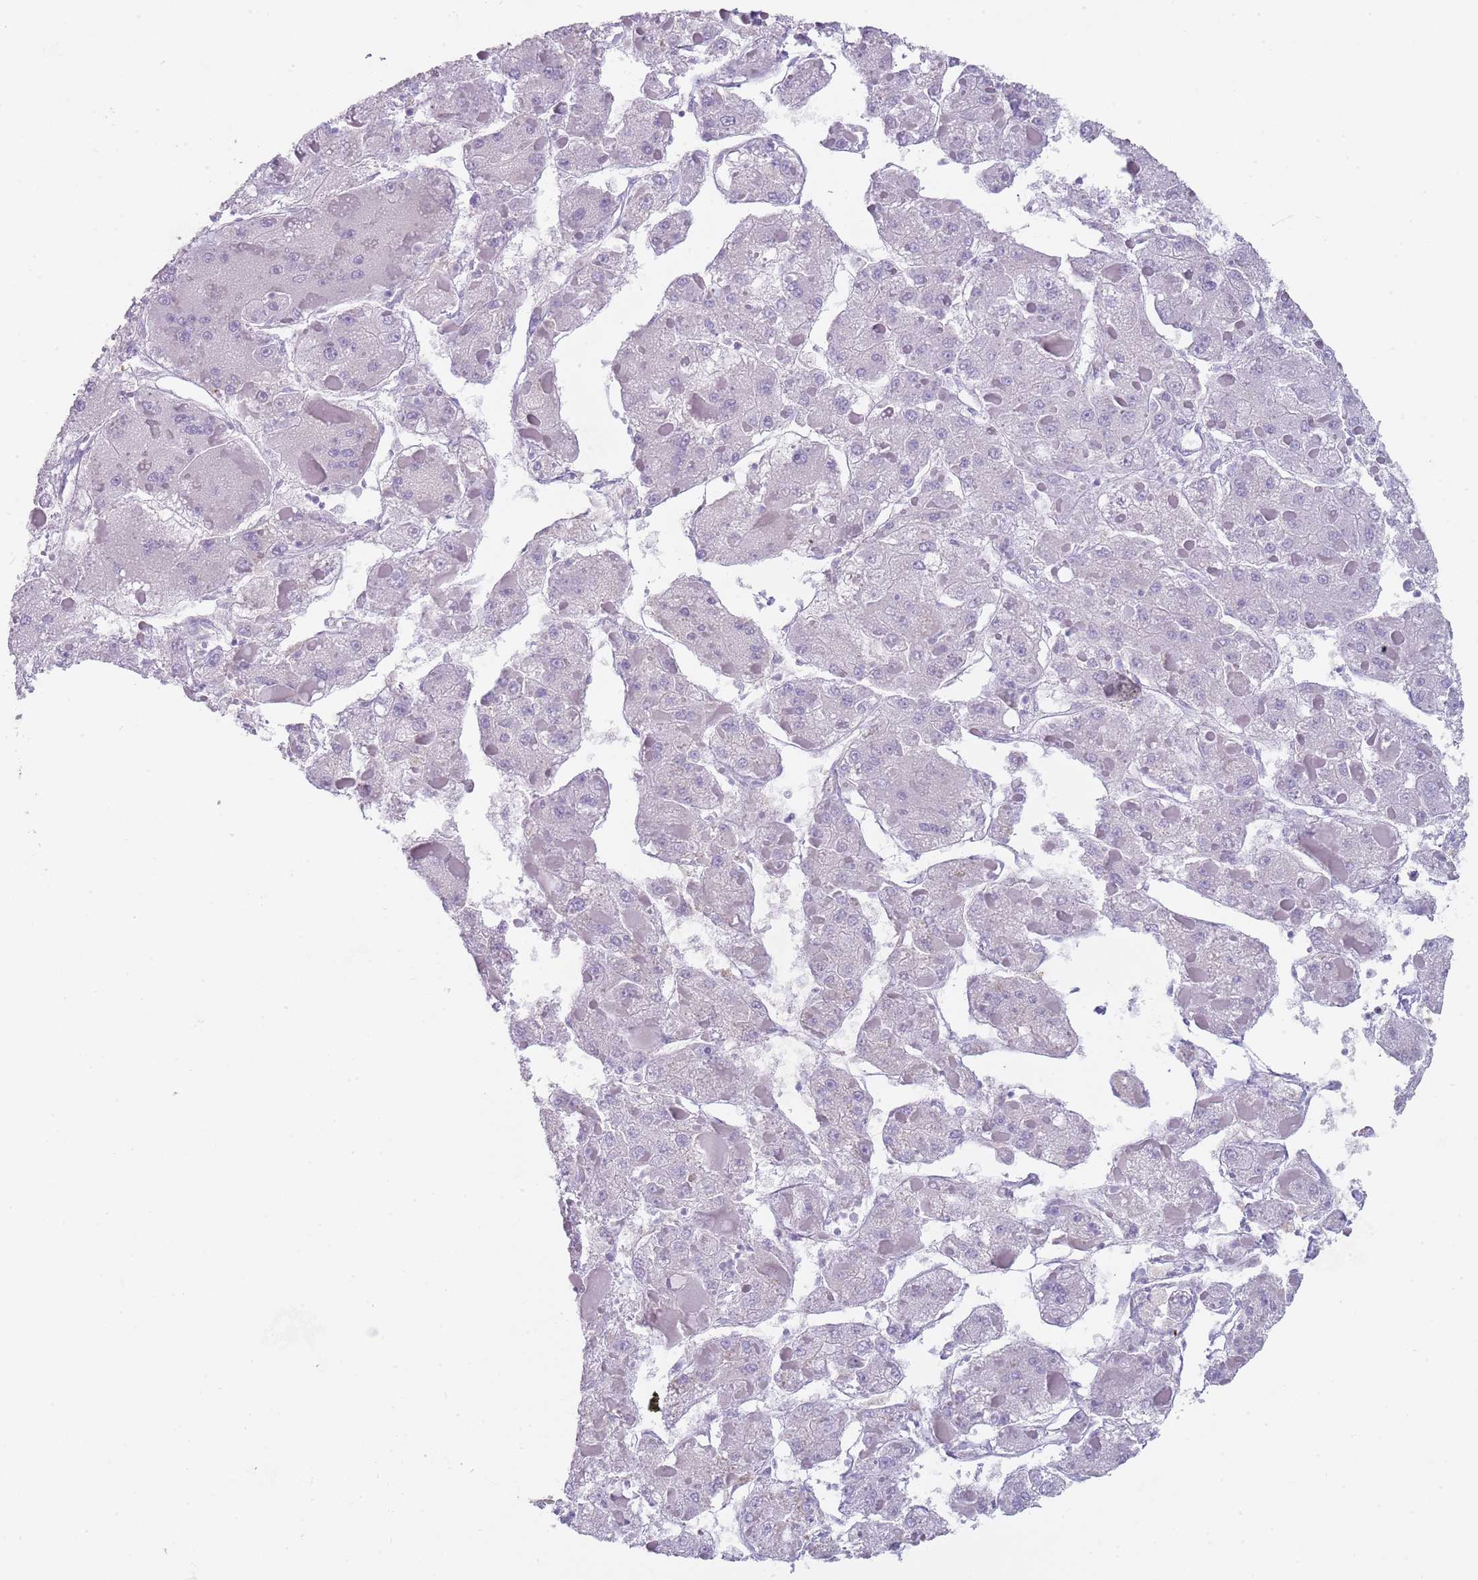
{"staining": {"intensity": "negative", "quantity": "none", "location": "none"}, "tissue": "liver cancer", "cell_type": "Tumor cells", "image_type": "cancer", "snomed": [{"axis": "morphology", "description": "Carcinoma, Hepatocellular, NOS"}, {"axis": "topography", "description": "Liver"}], "caption": "Protein analysis of liver cancer (hepatocellular carcinoma) reveals no significant expression in tumor cells.", "gene": "NBPF20", "patient": {"sex": "female", "age": 73}}